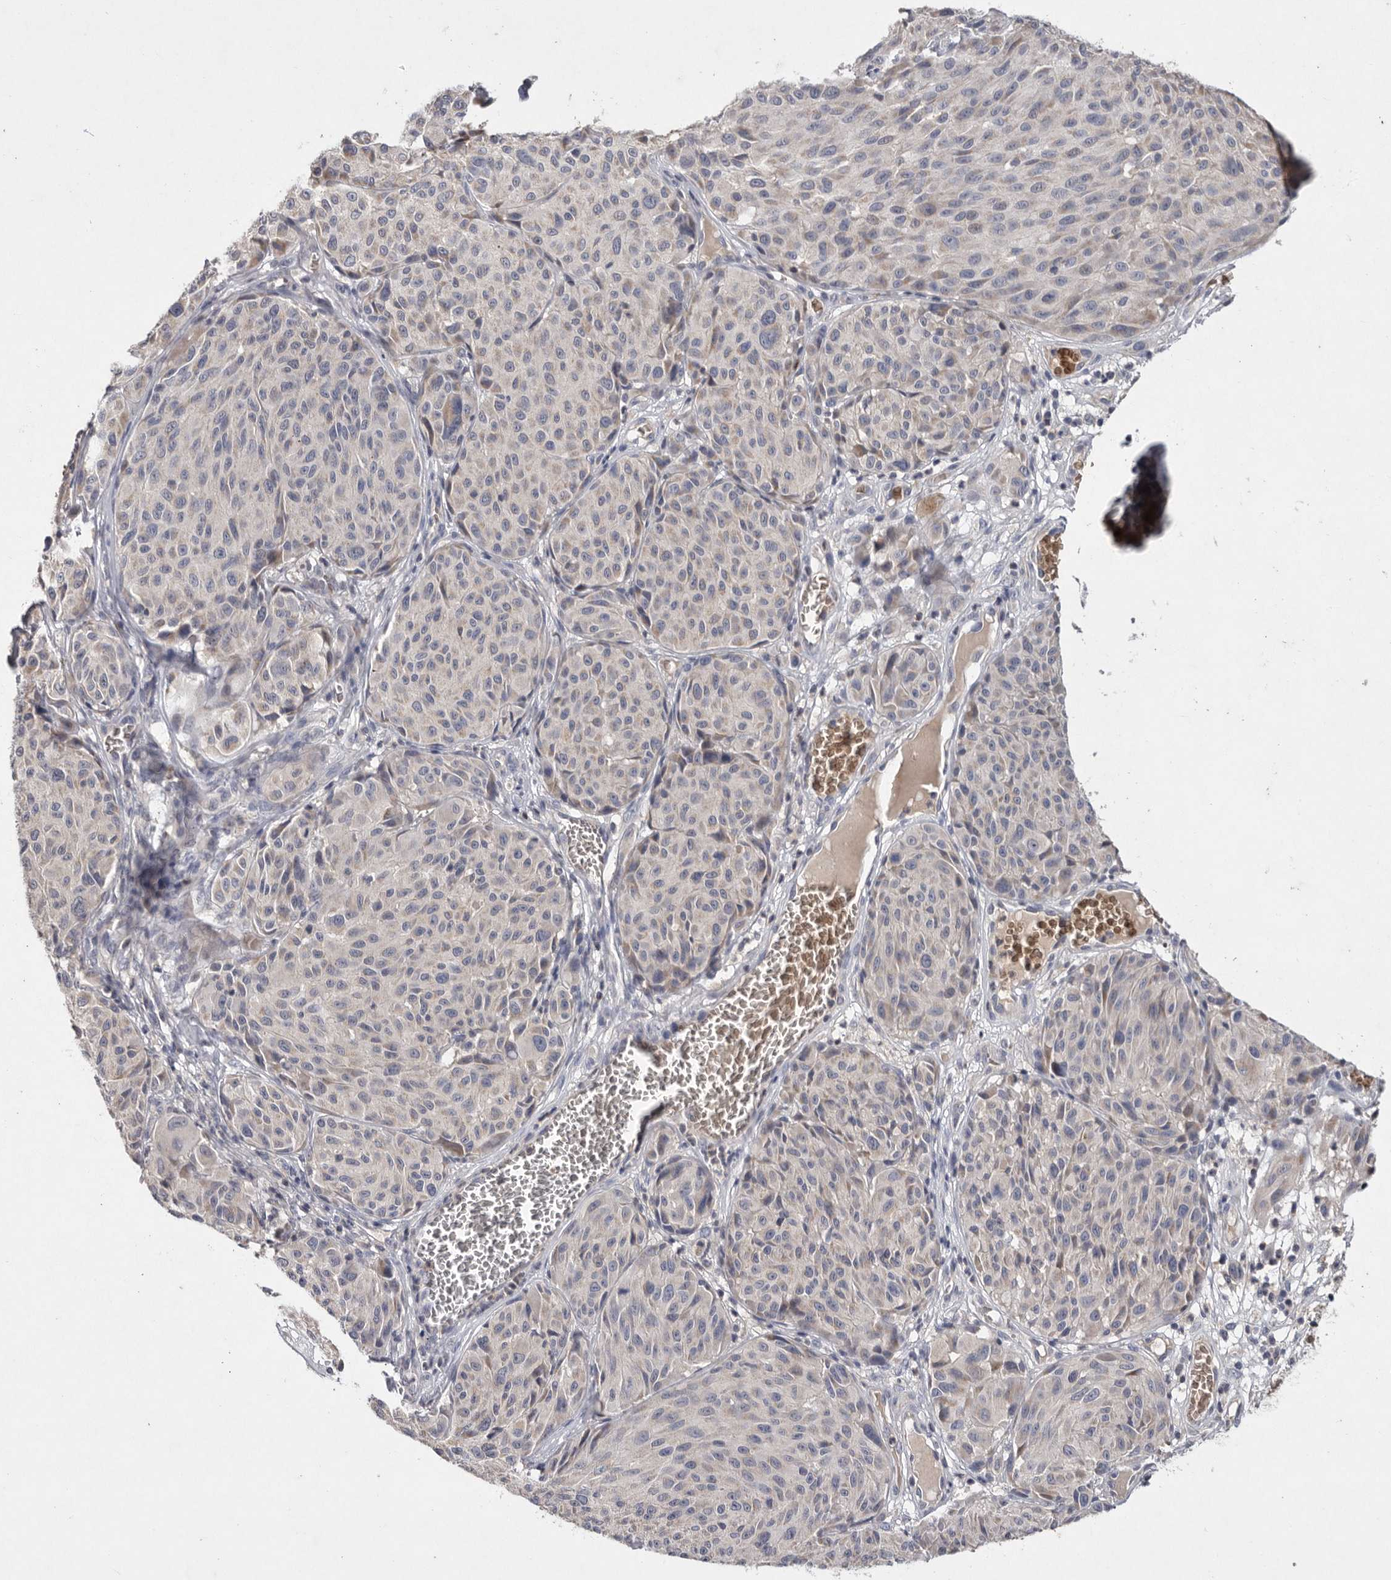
{"staining": {"intensity": "negative", "quantity": "none", "location": "none"}, "tissue": "melanoma", "cell_type": "Tumor cells", "image_type": "cancer", "snomed": [{"axis": "morphology", "description": "Malignant melanoma, NOS"}, {"axis": "topography", "description": "Skin"}], "caption": "IHC micrograph of neoplastic tissue: malignant melanoma stained with DAB demonstrates no significant protein expression in tumor cells.", "gene": "TNFSF14", "patient": {"sex": "male", "age": 83}}